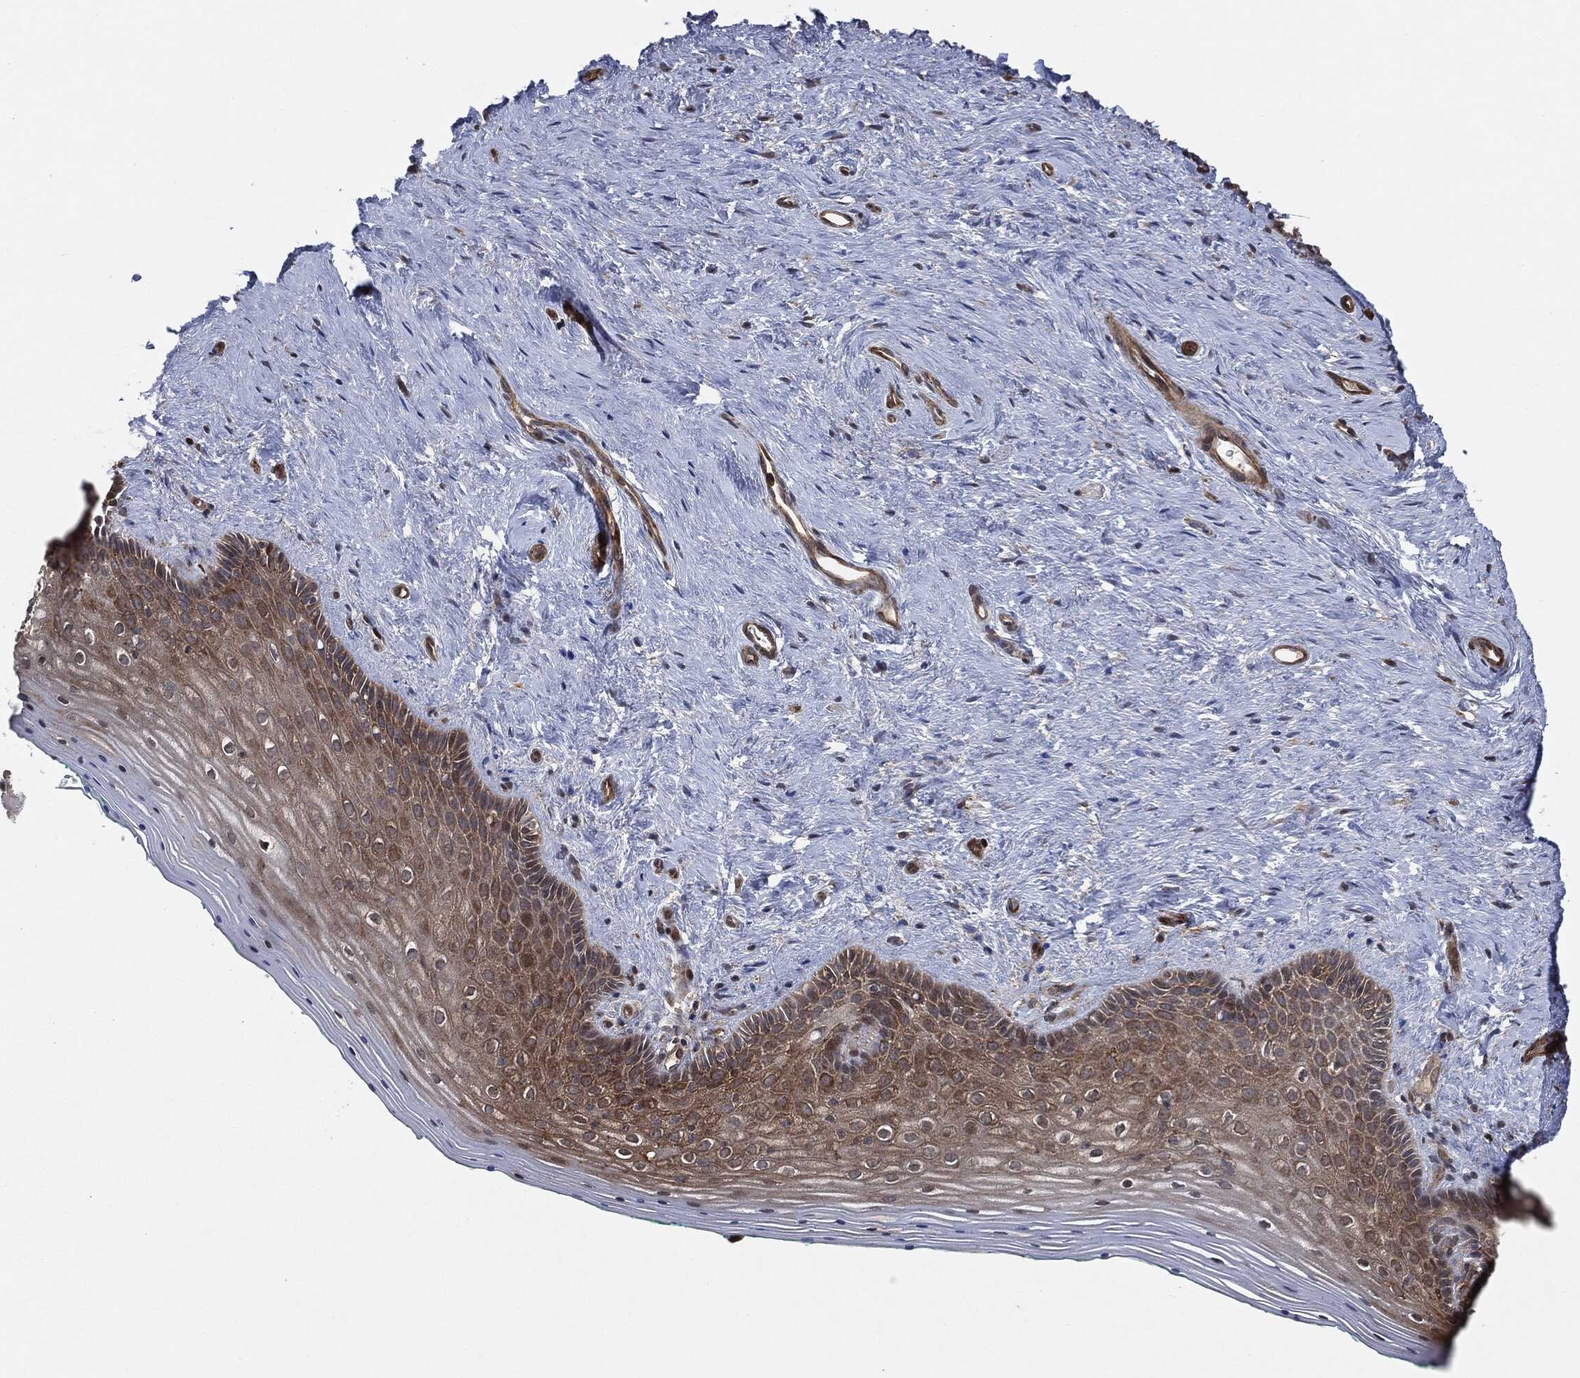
{"staining": {"intensity": "moderate", "quantity": ">75%", "location": "cytoplasmic/membranous"}, "tissue": "vagina", "cell_type": "Squamous epithelial cells", "image_type": "normal", "snomed": [{"axis": "morphology", "description": "Normal tissue, NOS"}, {"axis": "topography", "description": "Vagina"}], "caption": "High-power microscopy captured an immunohistochemistry (IHC) image of benign vagina, revealing moderate cytoplasmic/membranous positivity in approximately >75% of squamous epithelial cells. (Brightfield microscopy of DAB IHC at high magnification).", "gene": "TPT1", "patient": {"sex": "female", "age": 45}}